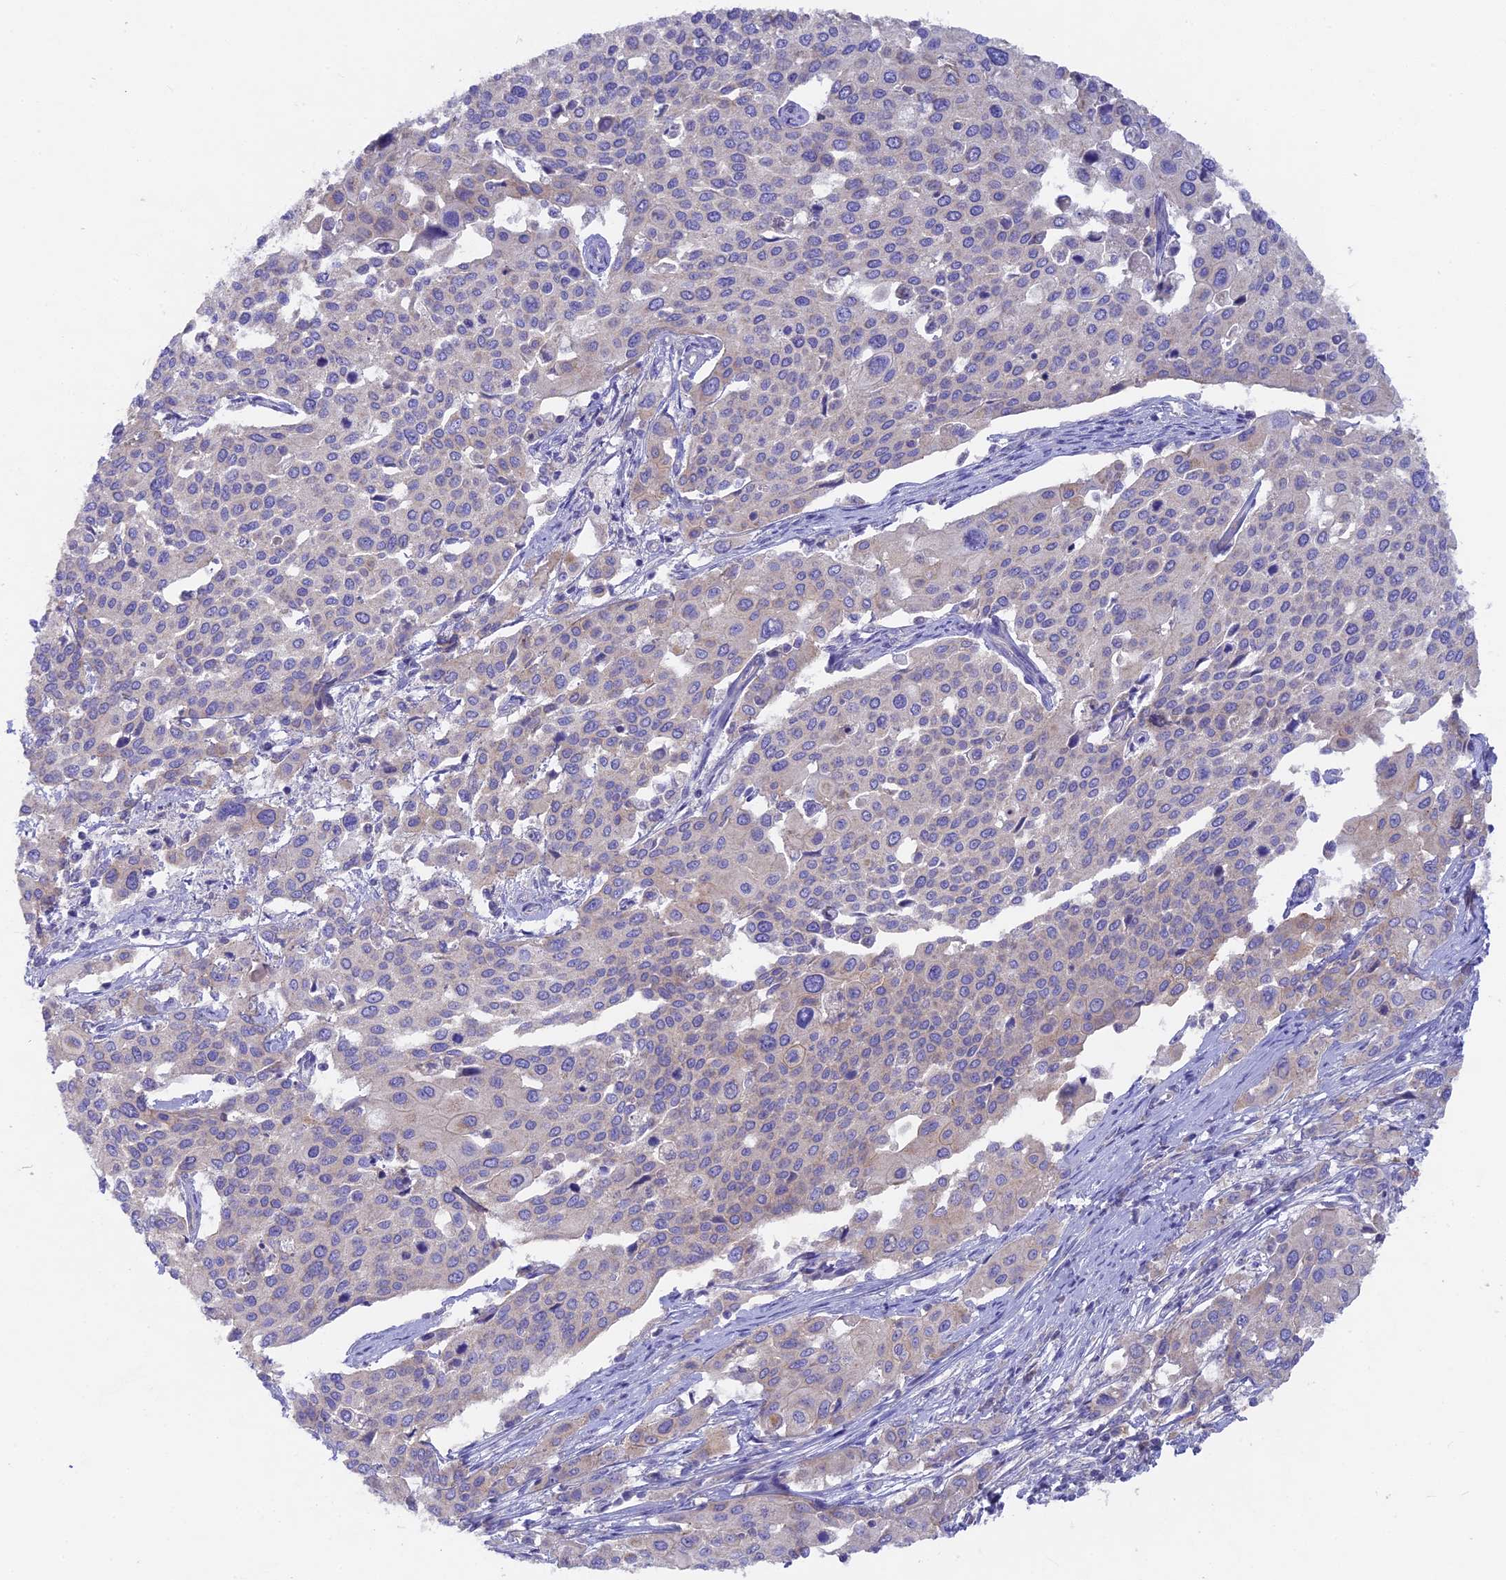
{"staining": {"intensity": "negative", "quantity": "none", "location": "none"}, "tissue": "cervical cancer", "cell_type": "Tumor cells", "image_type": "cancer", "snomed": [{"axis": "morphology", "description": "Squamous cell carcinoma, NOS"}, {"axis": "topography", "description": "Cervix"}], "caption": "Immunohistochemistry micrograph of neoplastic tissue: human cervical cancer stained with DAB reveals no significant protein expression in tumor cells. (DAB (3,3'-diaminobenzidine) IHC with hematoxylin counter stain).", "gene": "PZP", "patient": {"sex": "female", "age": 44}}